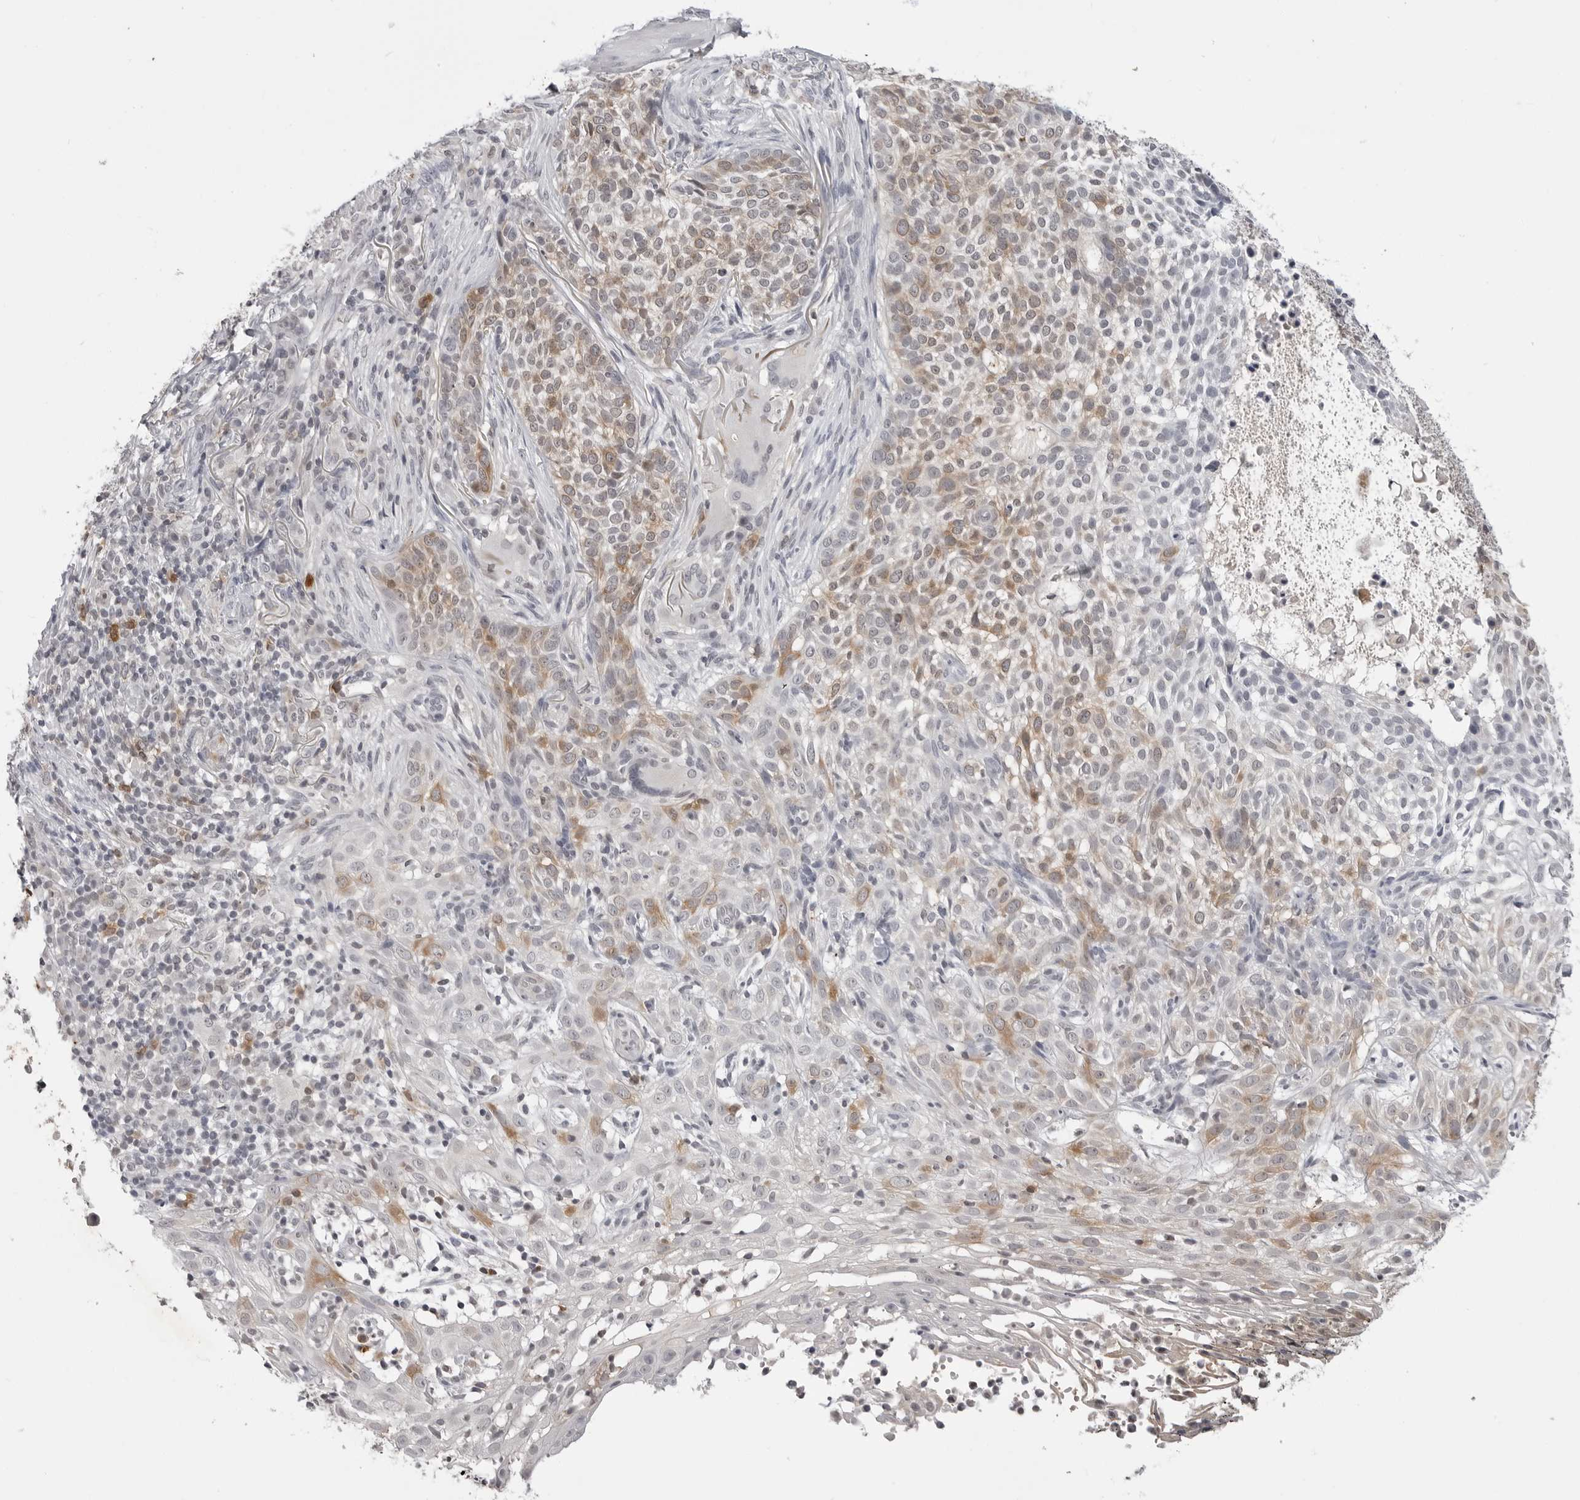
{"staining": {"intensity": "moderate", "quantity": "25%-75%", "location": "cytoplasmic/membranous"}, "tissue": "skin cancer", "cell_type": "Tumor cells", "image_type": "cancer", "snomed": [{"axis": "morphology", "description": "Basal cell carcinoma"}, {"axis": "topography", "description": "Skin"}], "caption": "Skin cancer (basal cell carcinoma) was stained to show a protein in brown. There is medium levels of moderate cytoplasmic/membranous expression in about 25%-75% of tumor cells. (Brightfield microscopy of DAB IHC at high magnification).", "gene": "RRM1", "patient": {"sex": "female", "age": 64}}